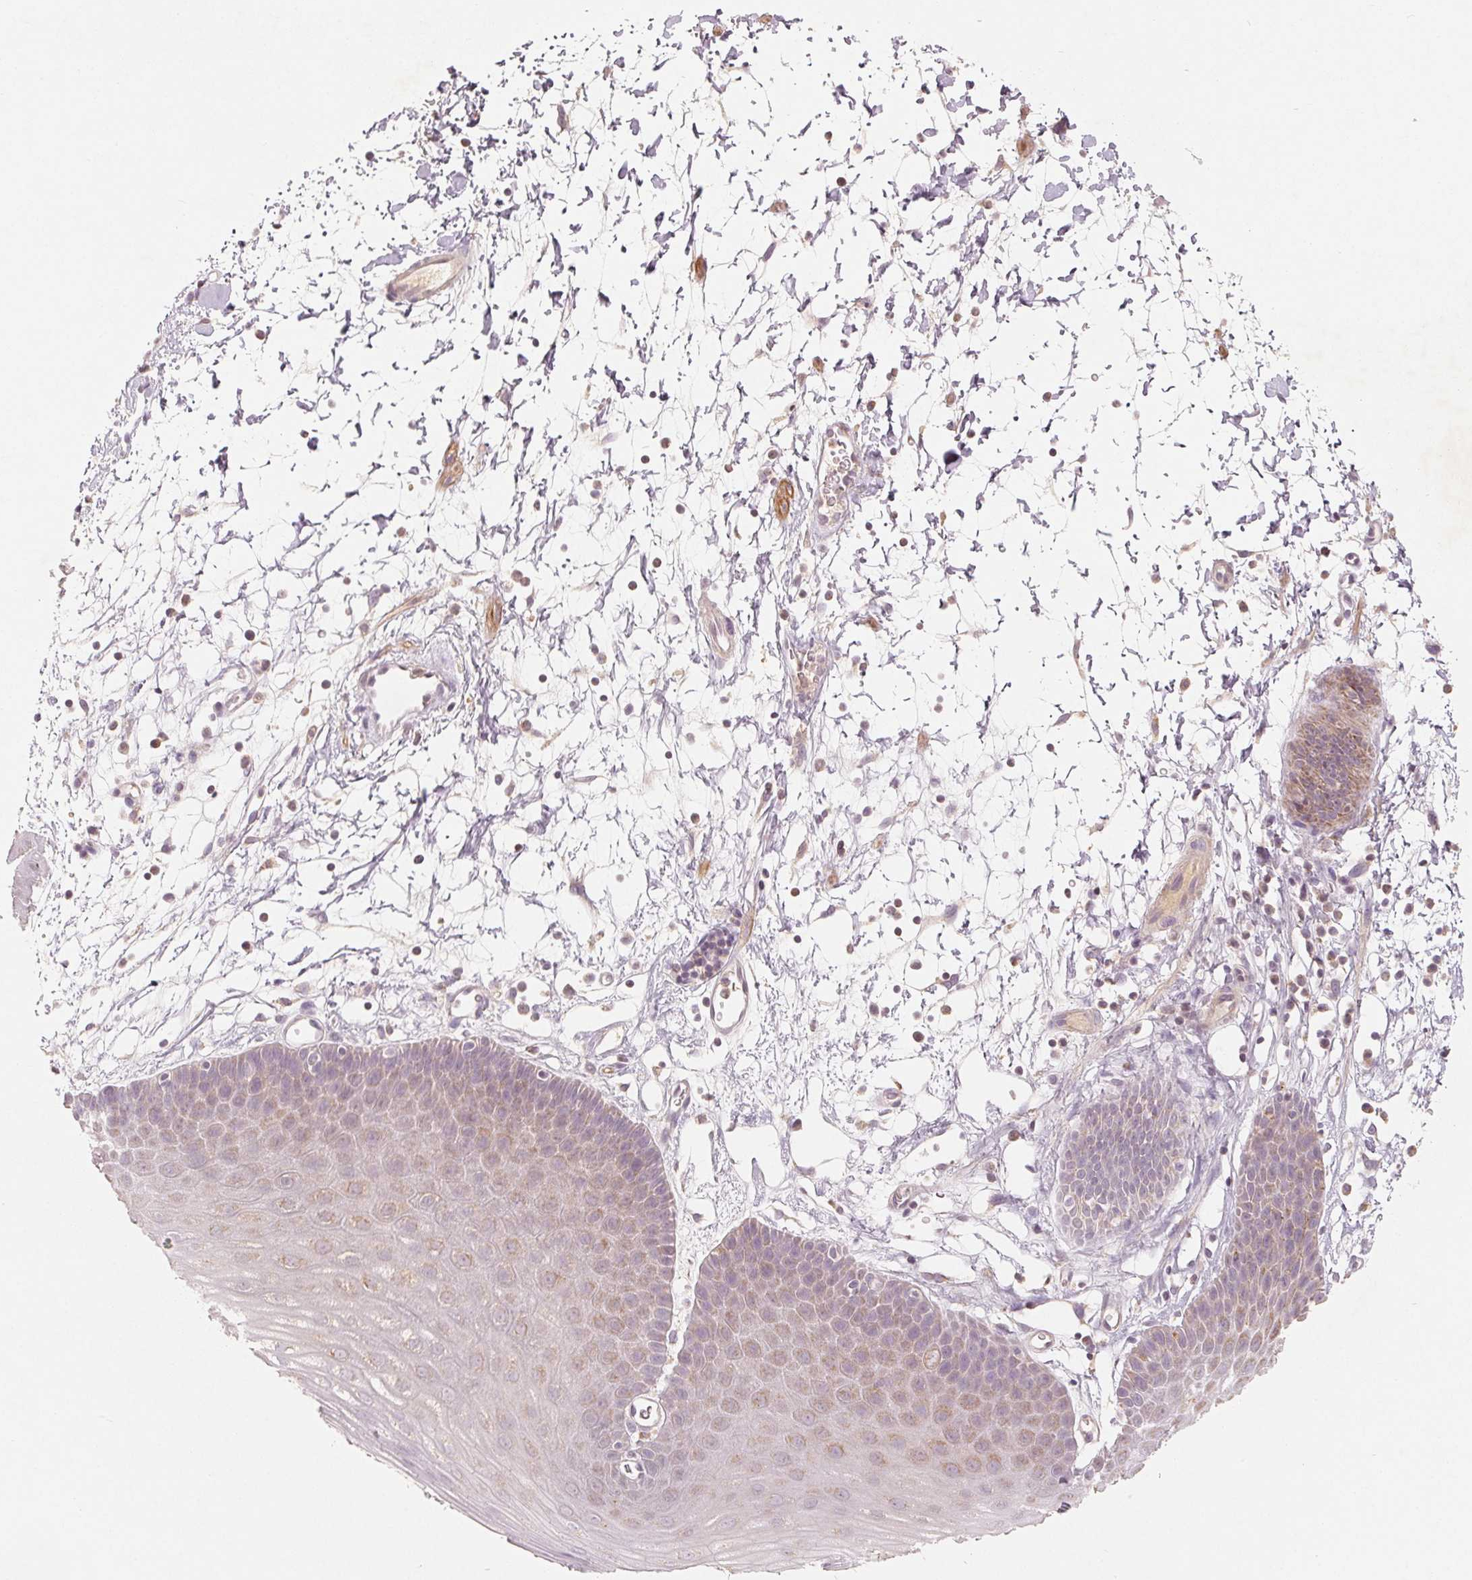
{"staining": {"intensity": "moderate", "quantity": "25%-75%", "location": "cytoplasmic/membranous"}, "tissue": "skin", "cell_type": "Epidermal cells", "image_type": "normal", "snomed": [{"axis": "morphology", "description": "Normal tissue, NOS"}, {"axis": "topography", "description": "Anal"}], "caption": "About 25%-75% of epidermal cells in benign skin show moderate cytoplasmic/membranous protein staining as visualized by brown immunohistochemical staining.", "gene": "GHITM", "patient": {"sex": "male", "age": 53}}